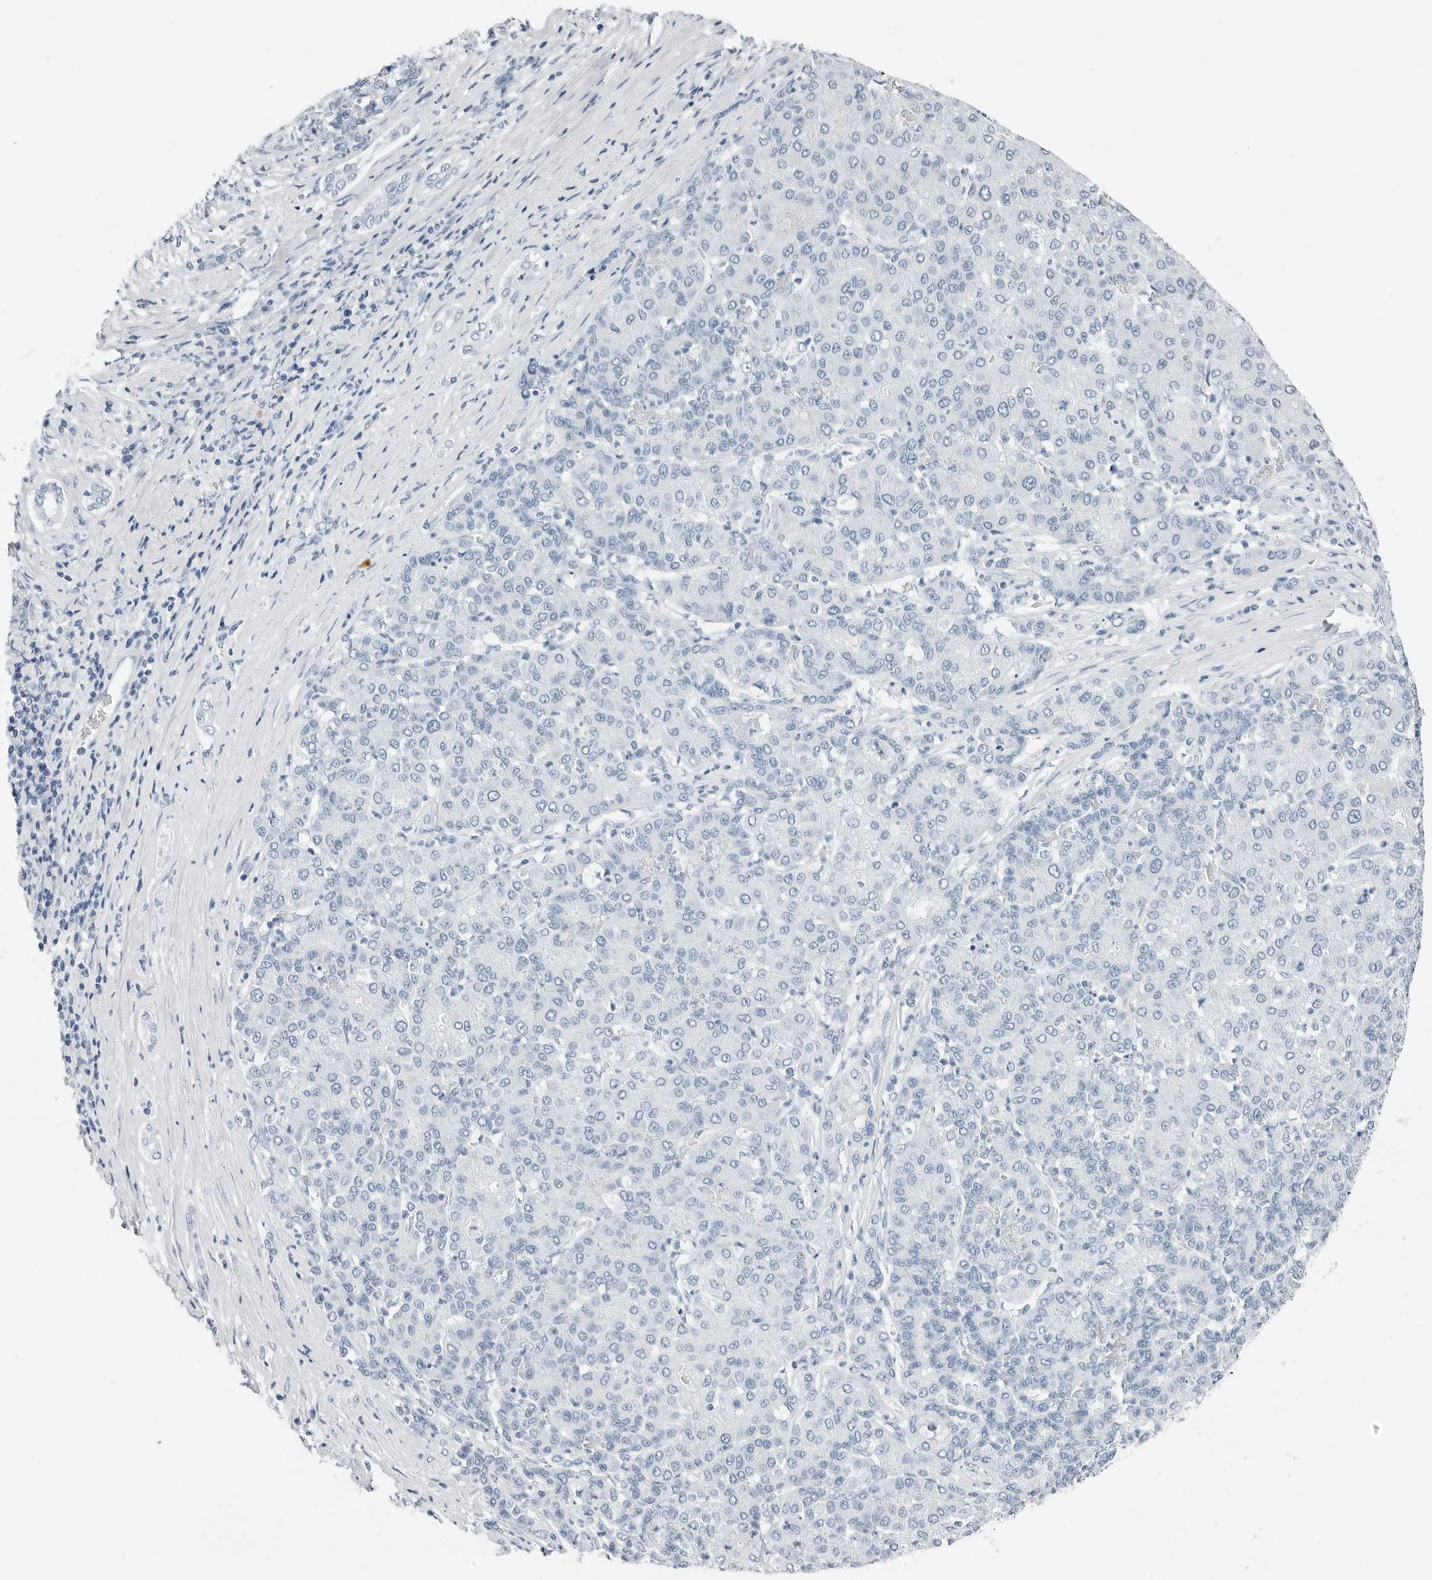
{"staining": {"intensity": "negative", "quantity": "none", "location": "none"}, "tissue": "liver cancer", "cell_type": "Tumor cells", "image_type": "cancer", "snomed": [{"axis": "morphology", "description": "Carcinoma, Hepatocellular, NOS"}, {"axis": "topography", "description": "Liver"}], "caption": "Immunohistochemistry image of neoplastic tissue: liver cancer stained with DAB shows no significant protein expression in tumor cells.", "gene": "SLPI", "patient": {"sex": "male", "age": 65}}